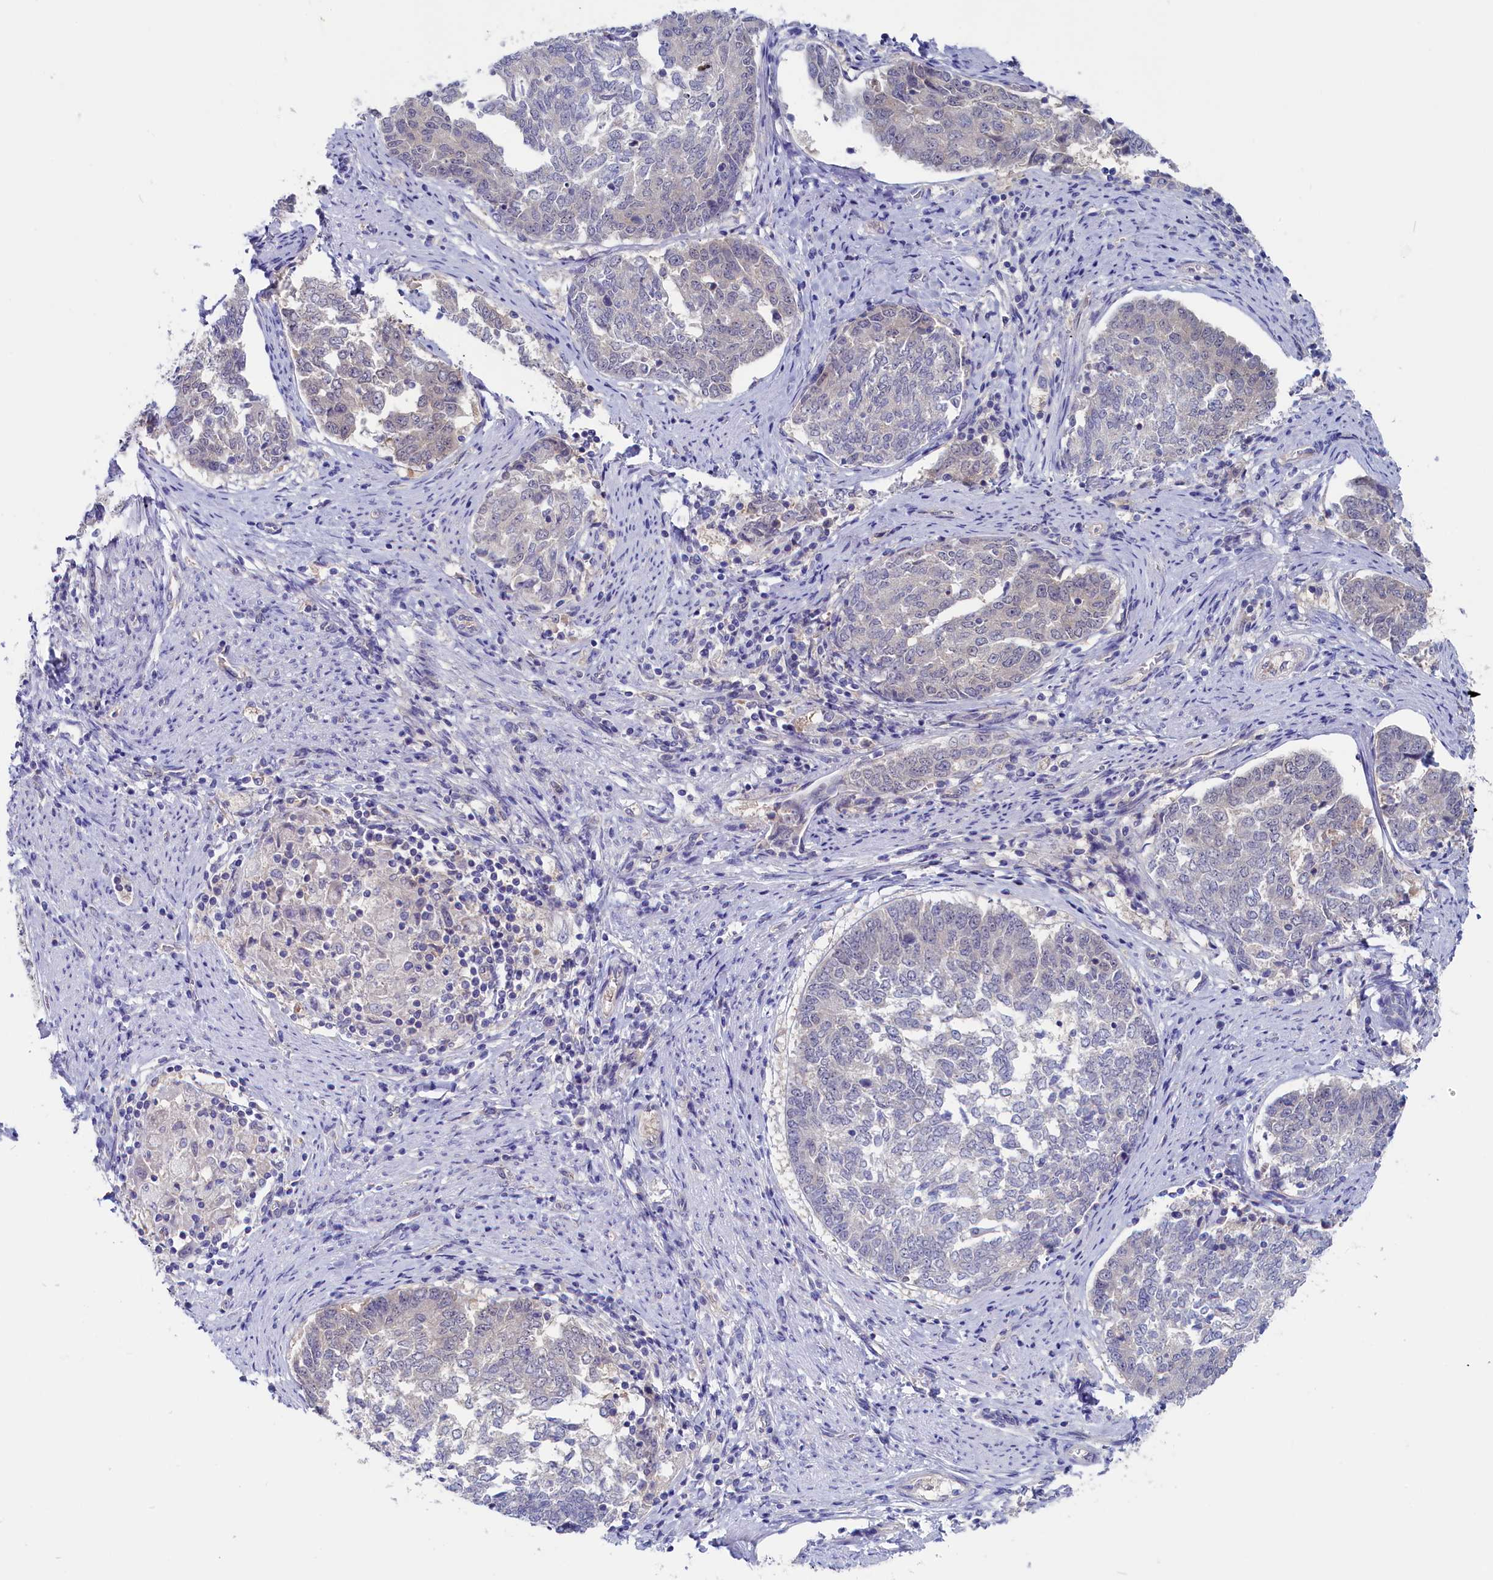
{"staining": {"intensity": "negative", "quantity": "none", "location": "none"}, "tissue": "endometrial cancer", "cell_type": "Tumor cells", "image_type": "cancer", "snomed": [{"axis": "morphology", "description": "Adenocarcinoma, NOS"}, {"axis": "topography", "description": "Endometrium"}], "caption": "There is no significant expression in tumor cells of endometrial cancer.", "gene": "CIAPIN1", "patient": {"sex": "female", "age": 80}}